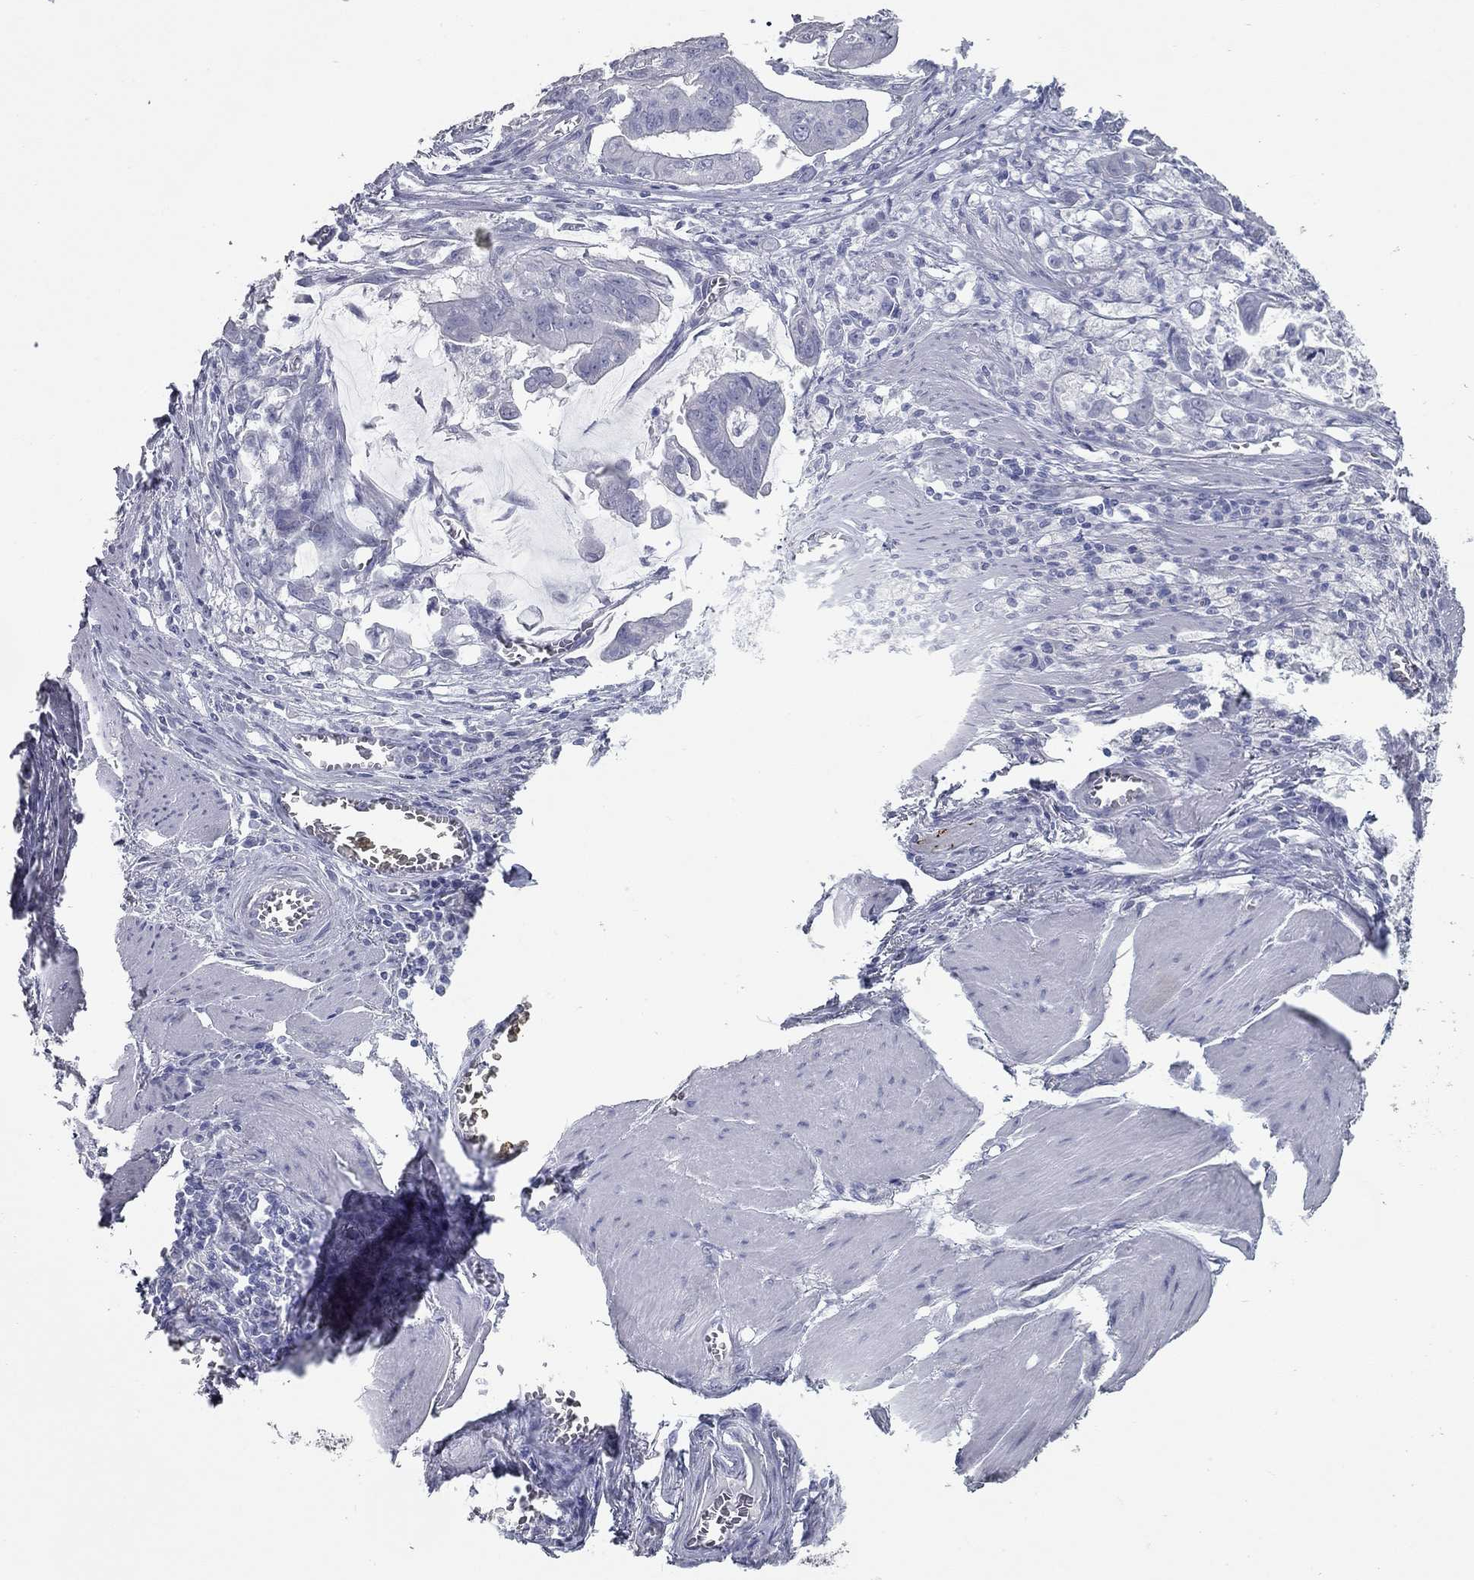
{"staining": {"intensity": "negative", "quantity": "none", "location": "none"}, "tissue": "stomach cancer", "cell_type": "Tumor cells", "image_type": "cancer", "snomed": [{"axis": "morphology", "description": "Adenocarcinoma, NOS"}, {"axis": "topography", "description": "Stomach, upper"}], "caption": "High power microscopy photomicrograph of an immunohistochemistry image of stomach cancer, revealing no significant positivity in tumor cells. (DAB (3,3'-diaminobenzidine) IHC visualized using brightfield microscopy, high magnification).", "gene": "TAC1", "patient": {"sex": "male", "age": 80}}